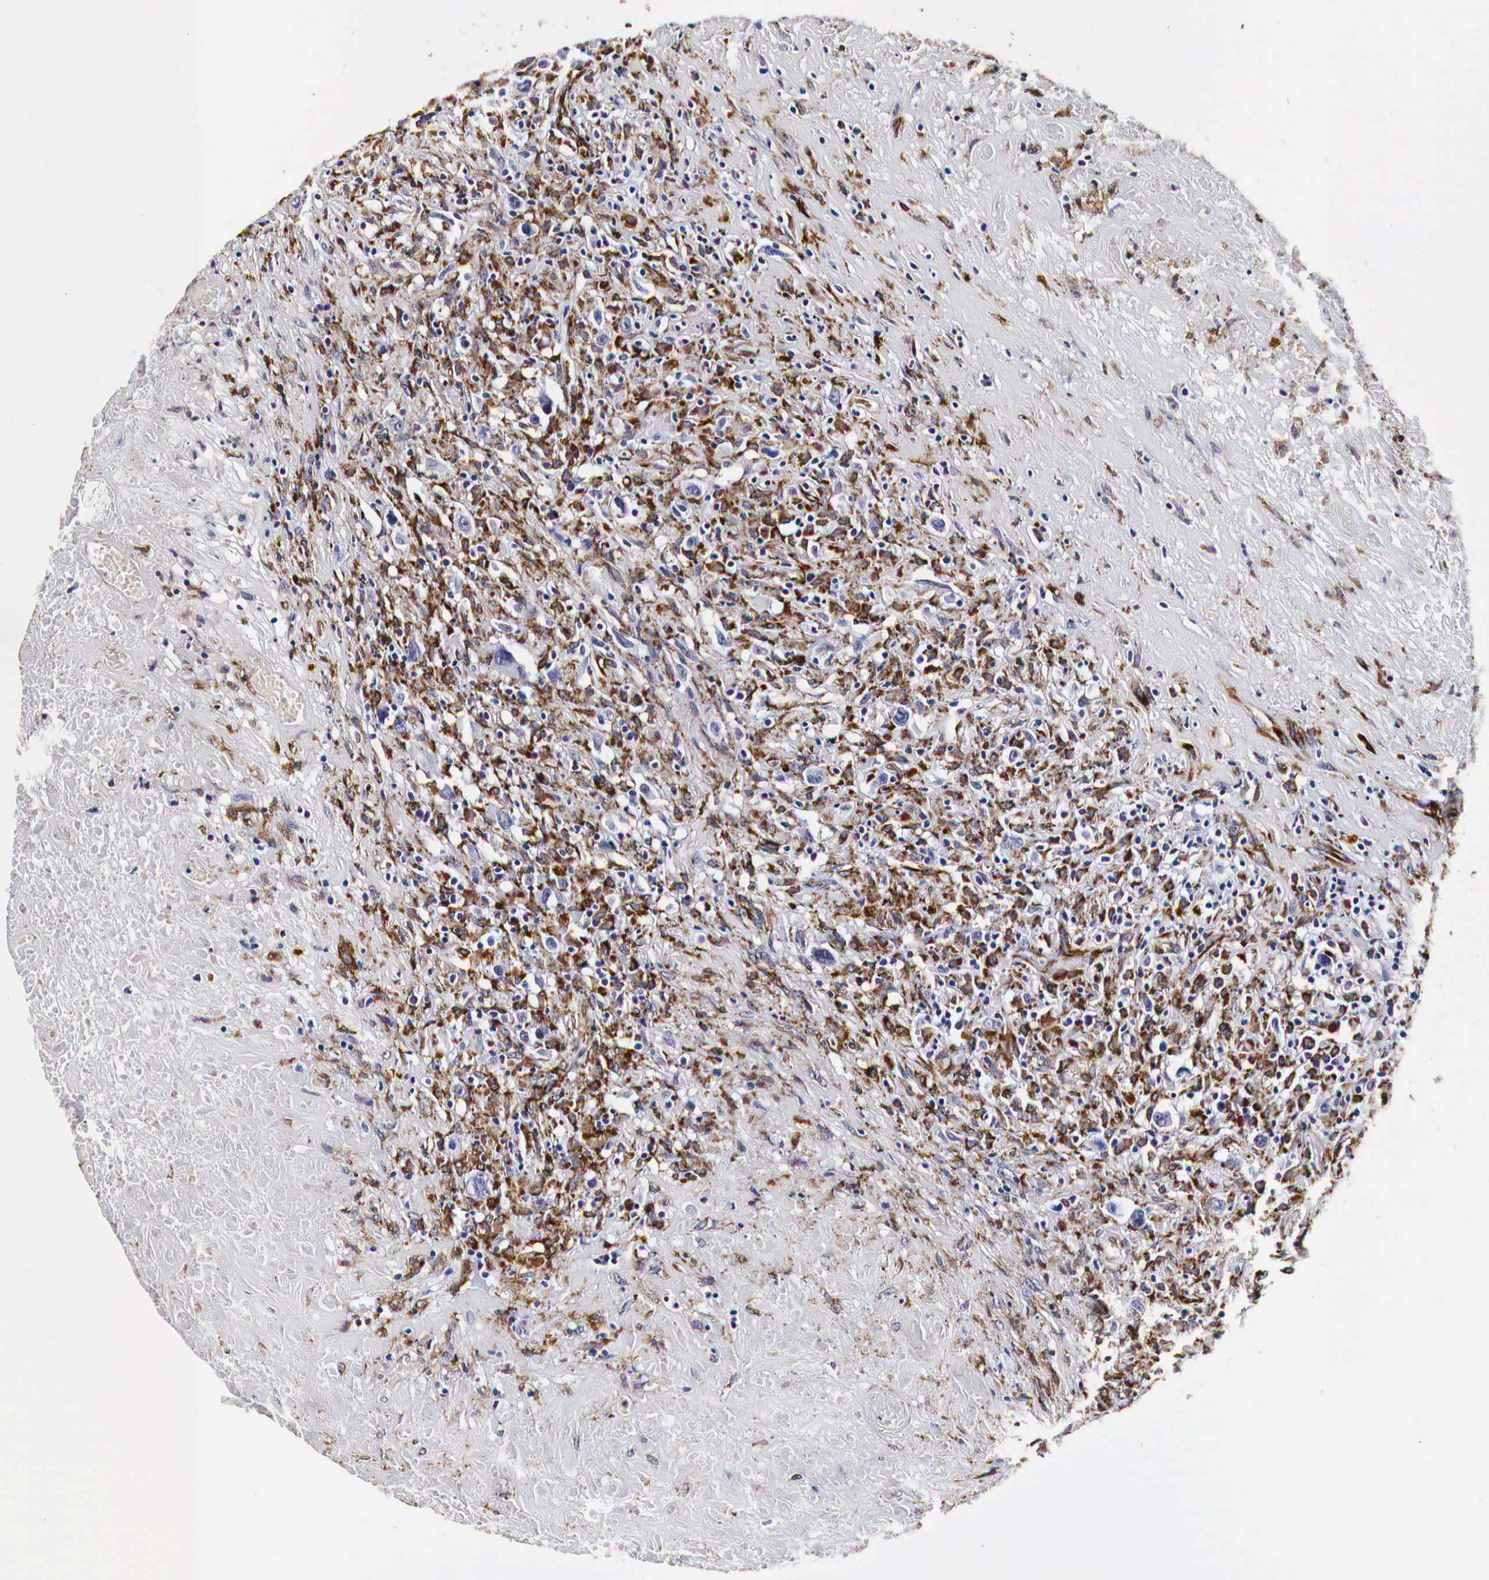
{"staining": {"intensity": "moderate", "quantity": "25%-75%", "location": "cytoplasmic/membranous"}, "tissue": "lymphoma", "cell_type": "Tumor cells", "image_type": "cancer", "snomed": [{"axis": "morphology", "description": "Hodgkin's disease, NOS"}, {"axis": "topography", "description": "Lymph node"}], "caption": "Lymphoma stained for a protein (brown) displays moderate cytoplasmic/membranous positive expression in about 25%-75% of tumor cells.", "gene": "CKAP4", "patient": {"sex": "male", "age": 46}}